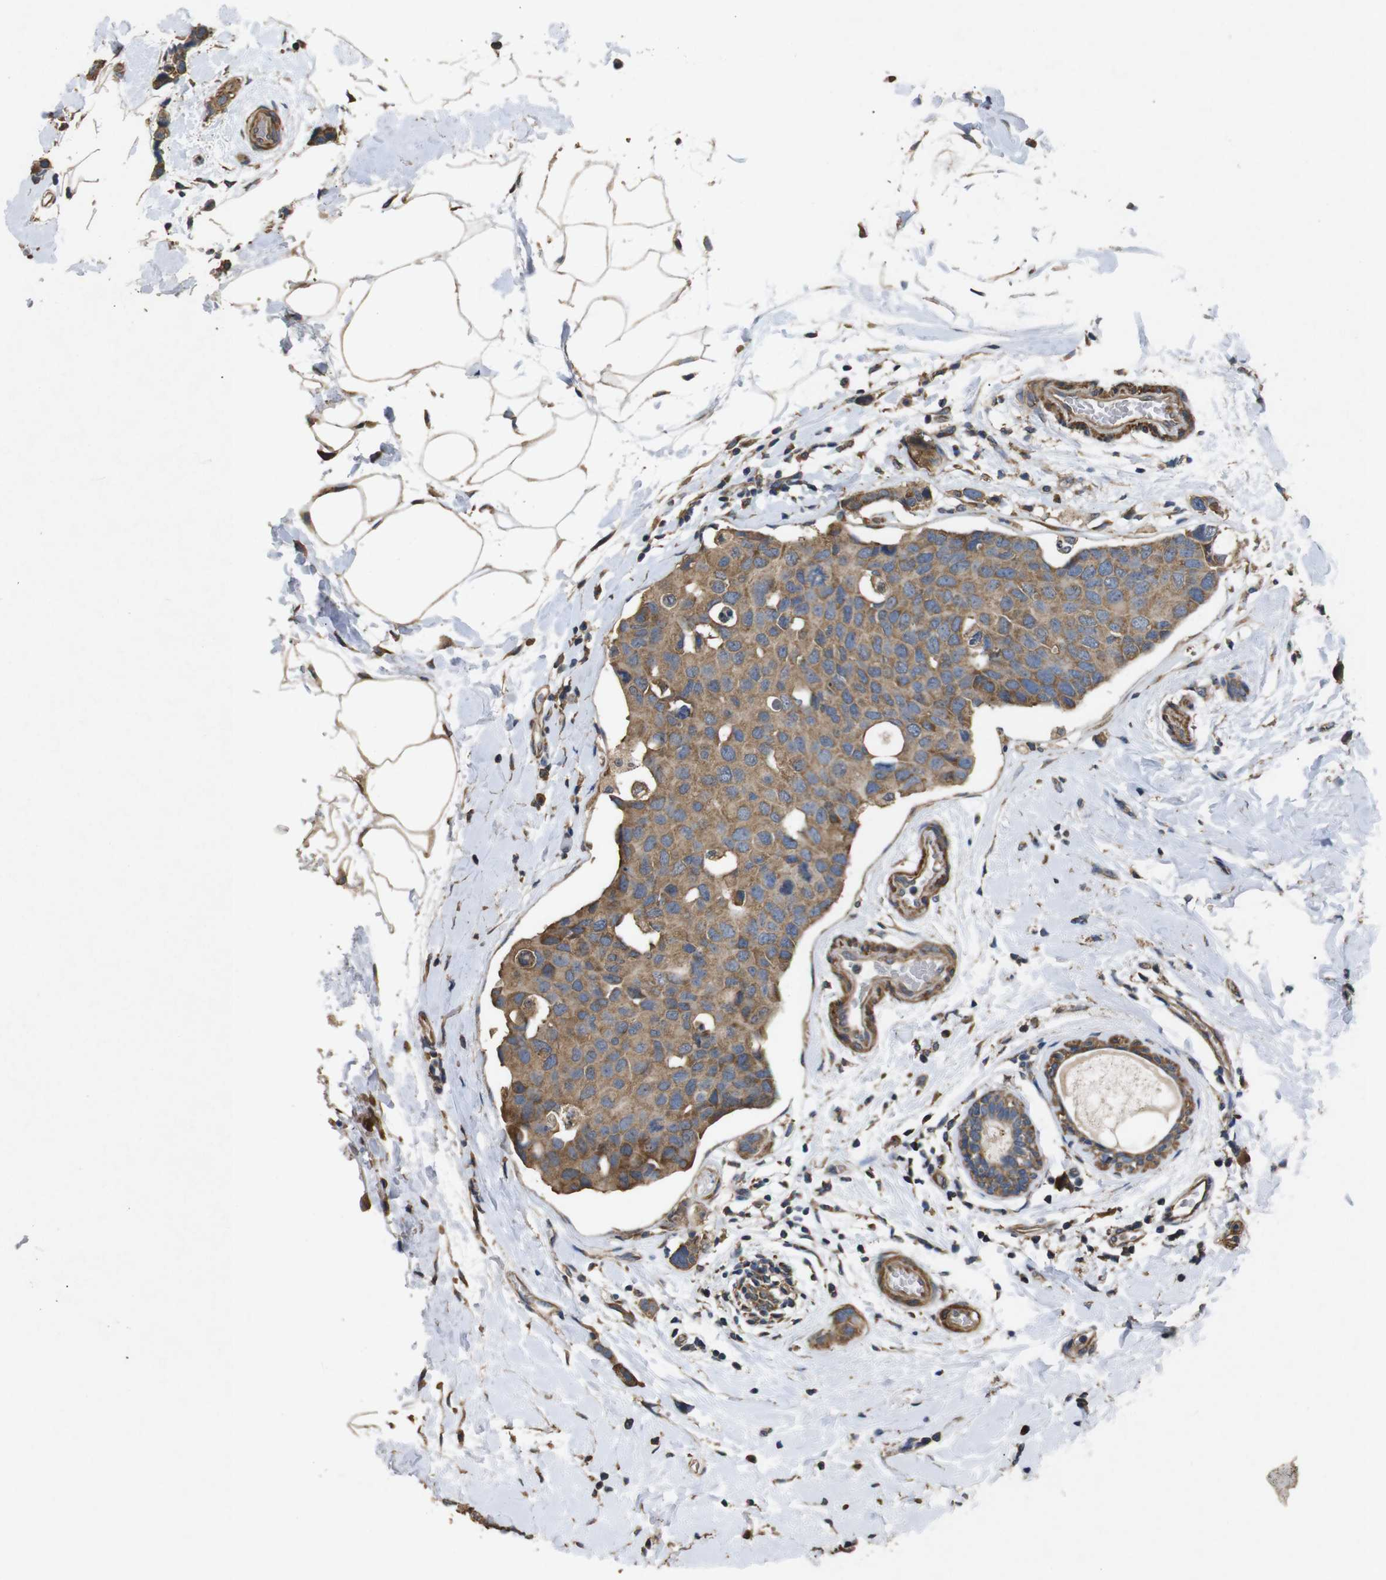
{"staining": {"intensity": "moderate", "quantity": ">75%", "location": "cytoplasmic/membranous"}, "tissue": "breast cancer", "cell_type": "Tumor cells", "image_type": "cancer", "snomed": [{"axis": "morphology", "description": "Normal tissue, NOS"}, {"axis": "morphology", "description": "Duct carcinoma"}, {"axis": "topography", "description": "Breast"}], "caption": "High-magnification brightfield microscopy of invasive ductal carcinoma (breast) stained with DAB (3,3'-diaminobenzidine) (brown) and counterstained with hematoxylin (blue). tumor cells exhibit moderate cytoplasmic/membranous staining is present in approximately>75% of cells.", "gene": "BNIP3", "patient": {"sex": "female", "age": 50}}